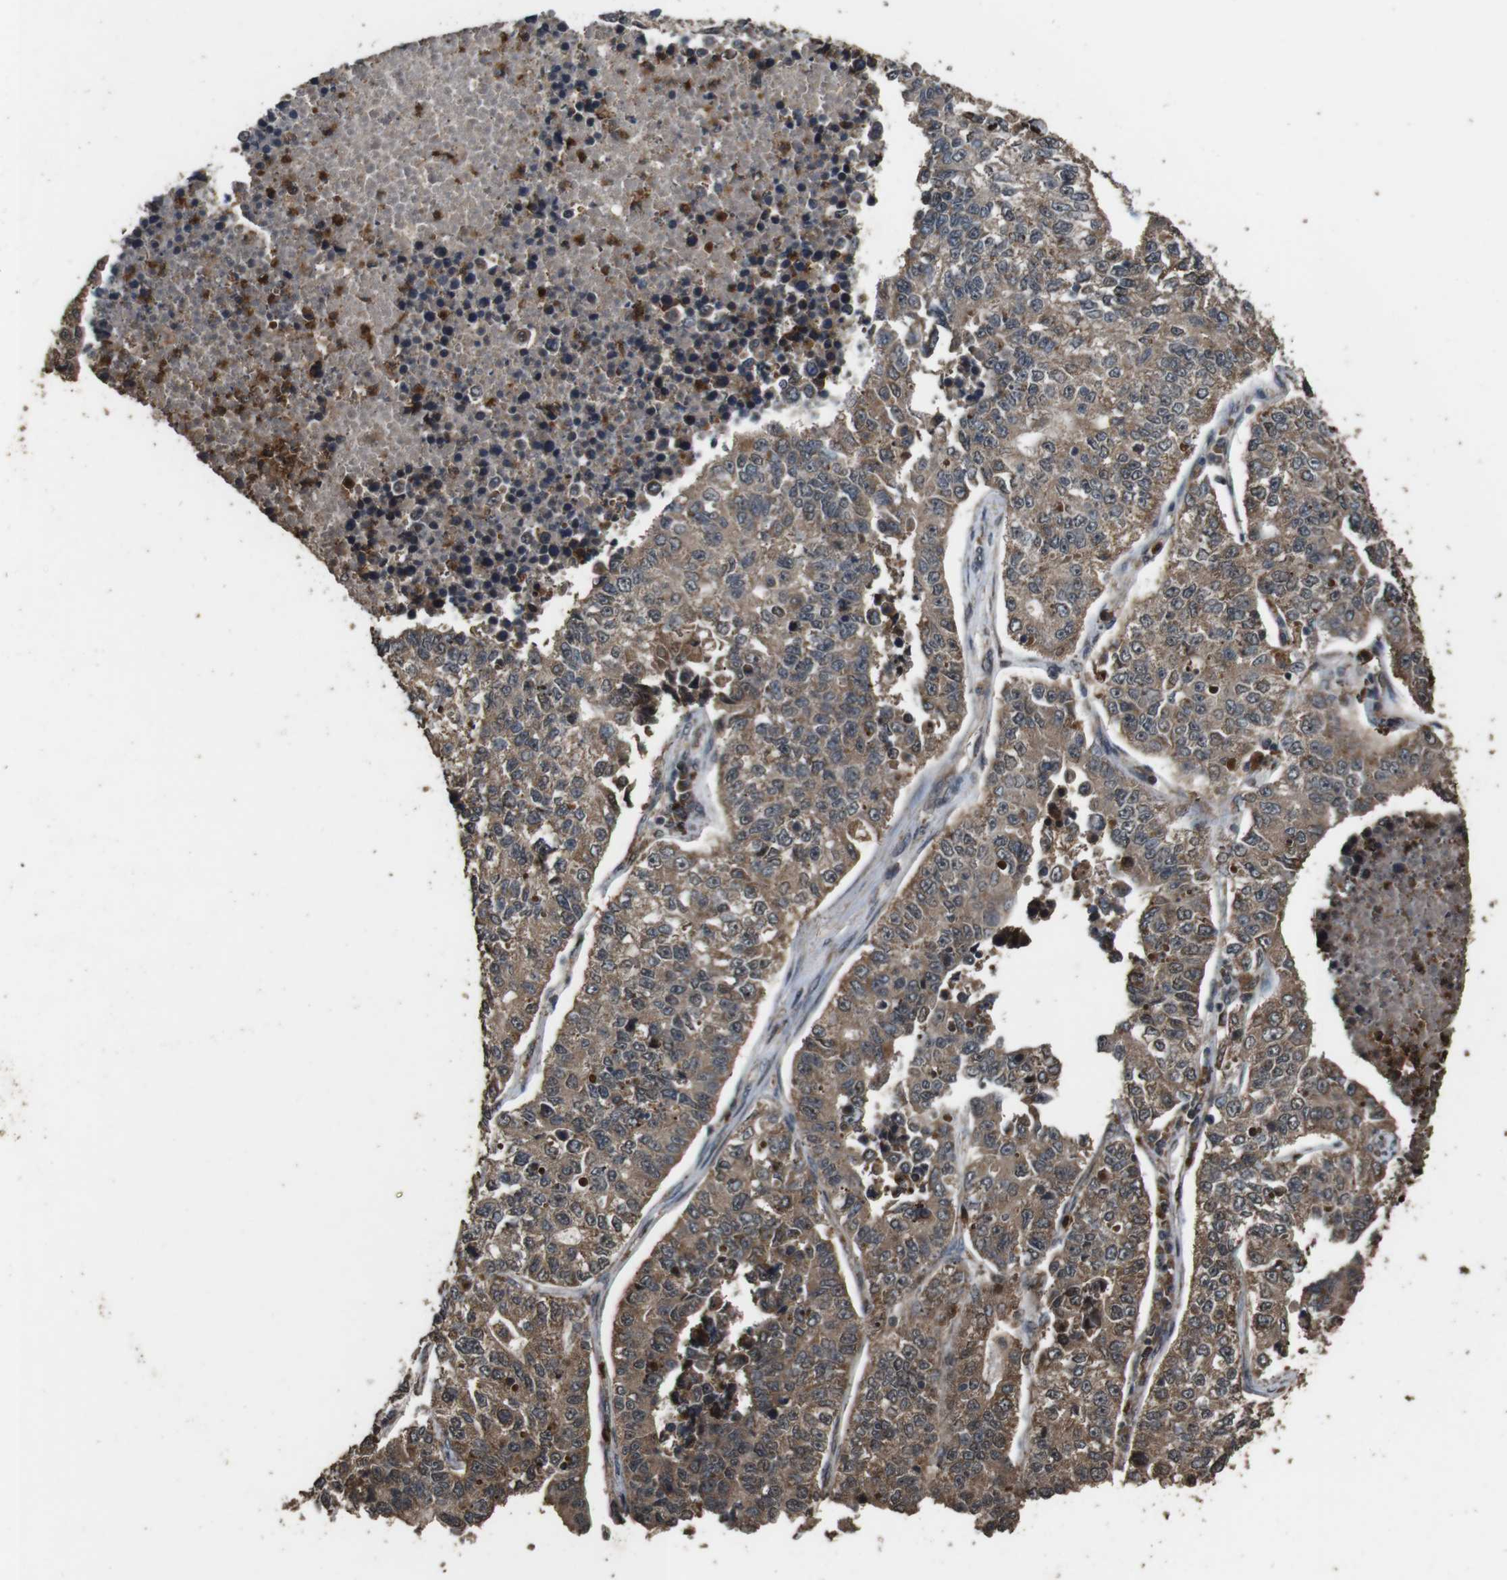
{"staining": {"intensity": "moderate", "quantity": ">75%", "location": "cytoplasmic/membranous"}, "tissue": "lung cancer", "cell_type": "Tumor cells", "image_type": "cancer", "snomed": [{"axis": "morphology", "description": "Adenocarcinoma, NOS"}, {"axis": "topography", "description": "Lung"}], "caption": "Lung cancer stained with a brown dye displays moderate cytoplasmic/membranous positive positivity in approximately >75% of tumor cells.", "gene": "RRAS2", "patient": {"sex": "male", "age": 49}}